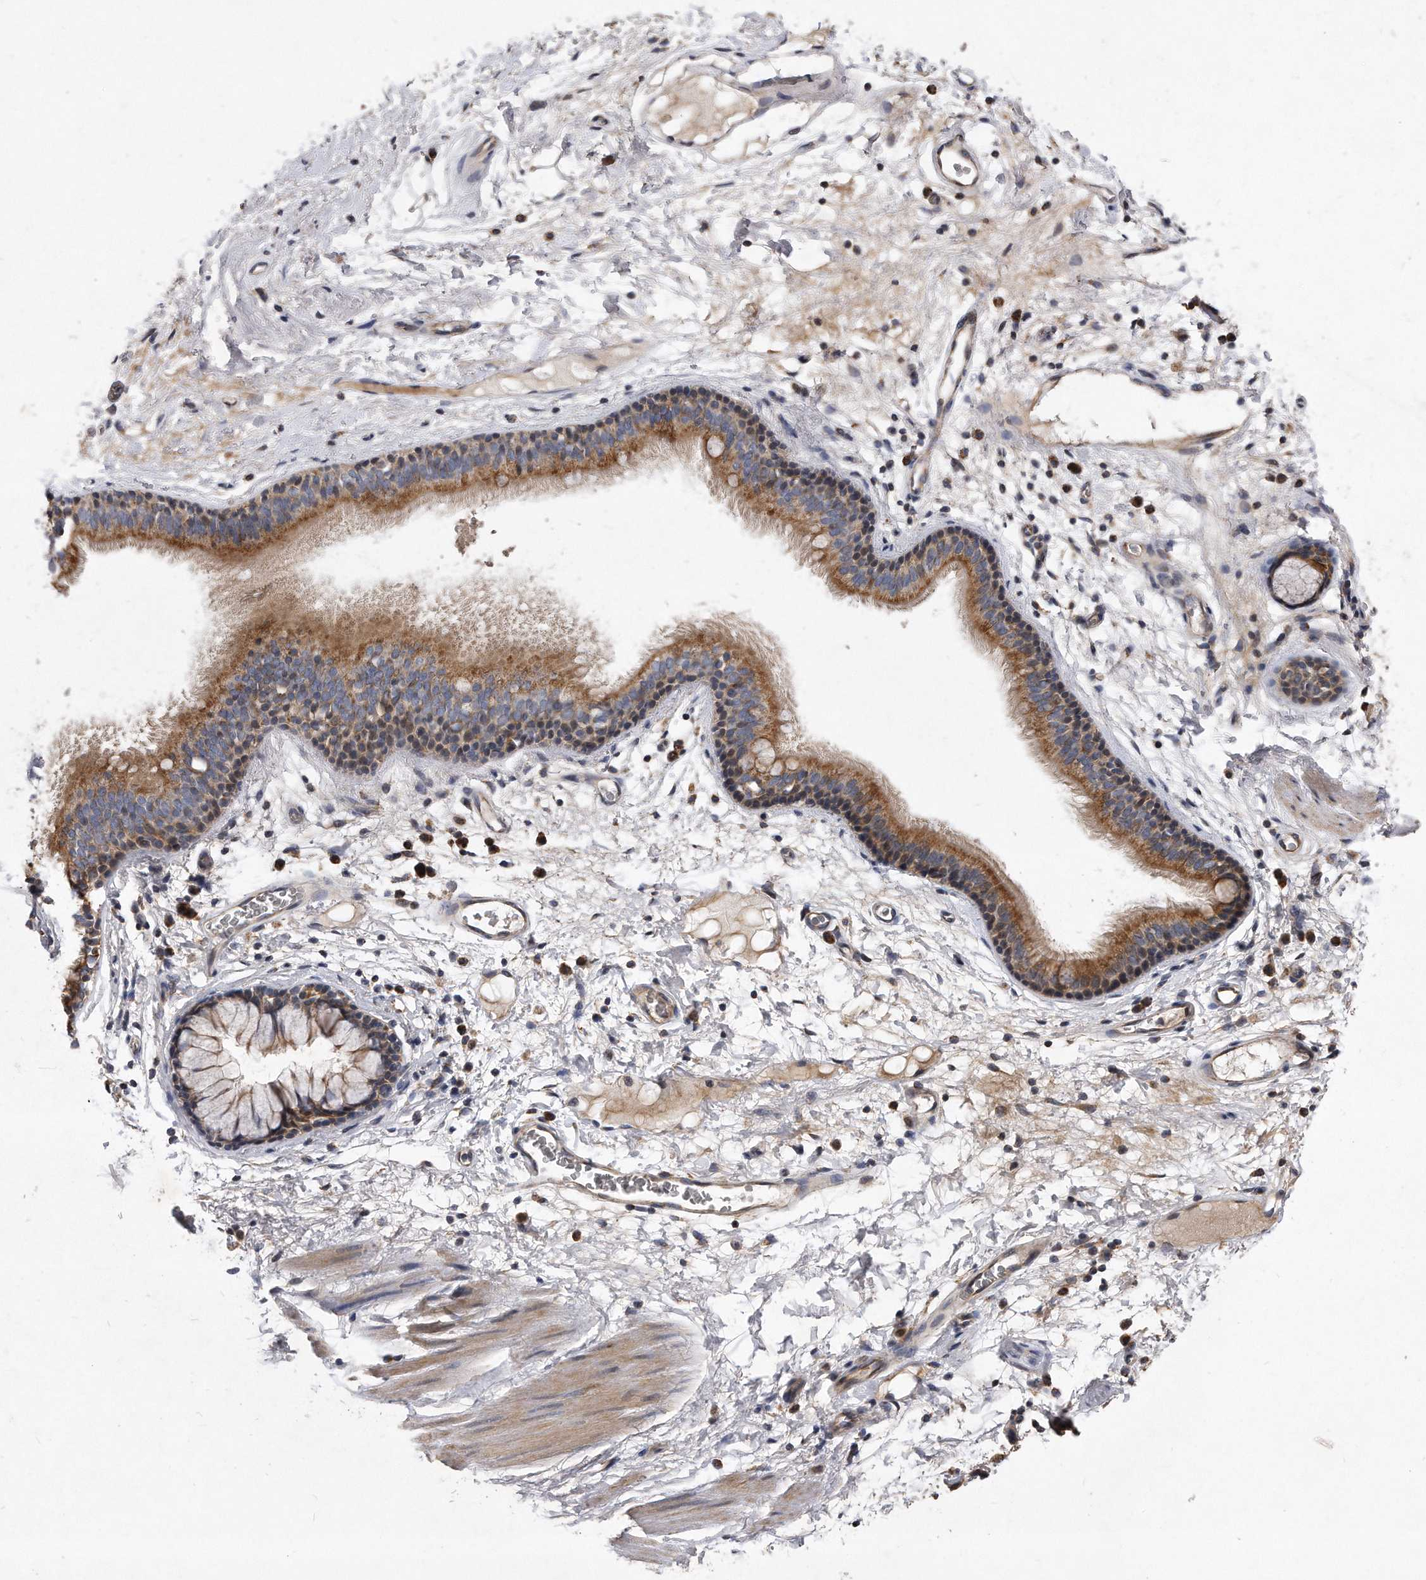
{"staining": {"intensity": "moderate", "quantity": ">75%", "location": "cytoplasmic/membranous"}, "tissue": "soft tissue", "cell_type": "Fibroblasts", "image_type": "normal", "snomed": [{"axis": "morphology", "description": "Normal tissue, NOS"}, {"axis": "topography", "description": "Cartilage tissue"}], "caption": "Fibroblasts reveal medium levels of moderate cytoplasmic/membranous staining in about >75% of cells in unremarkable soft tissue. (Stains: DAB in brown, nuclei in blue, Microscopy: brightfield microscopy at high magnification).", "gene": "PPP5C", "patient": {"sex": "female", "age": 63}}